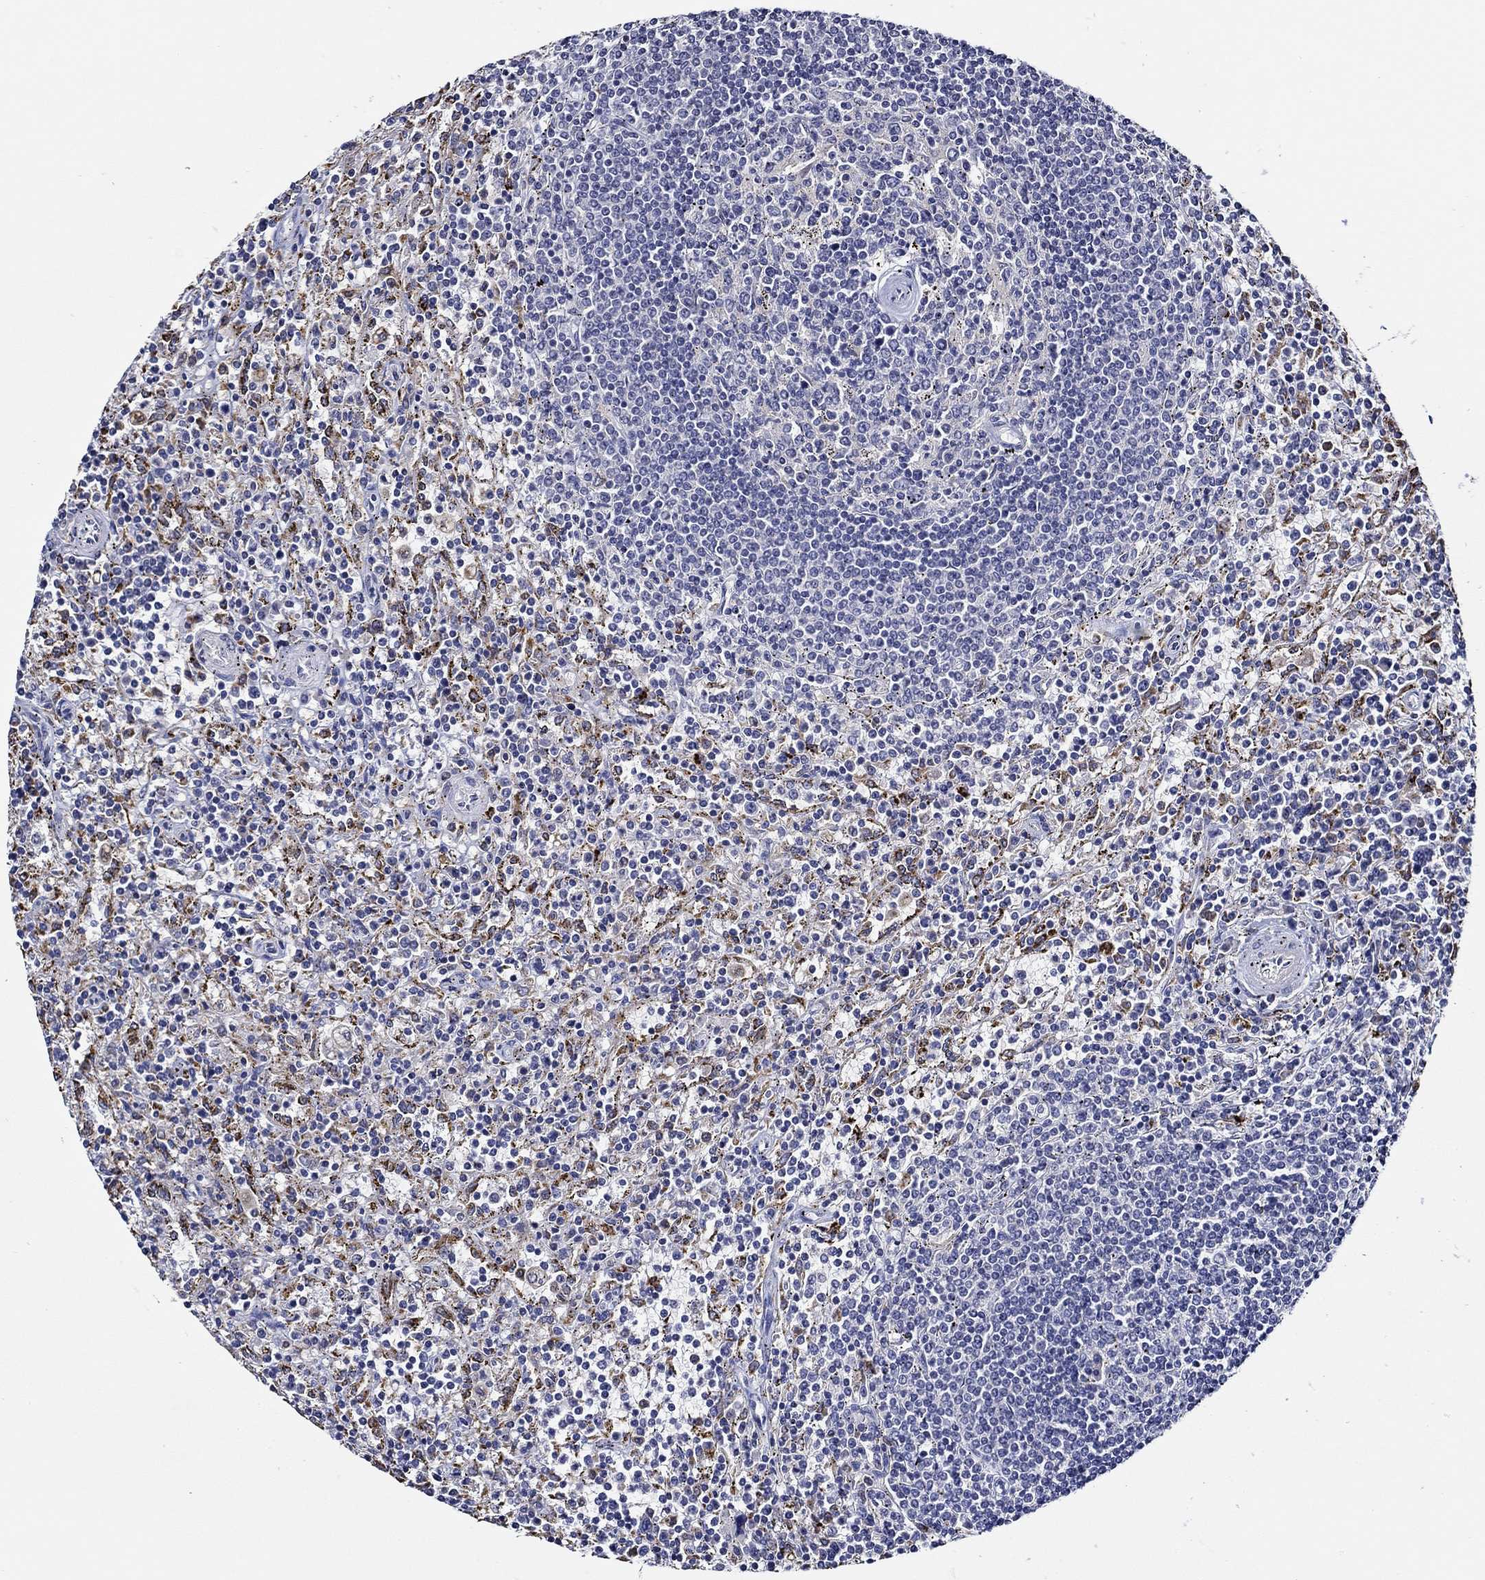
{"staining": {"intensity": "negative", "quantity": "none", "location": "none"}, "tissue": "lymphoma", "cell_type": "Tumor cells", "image_type": "cancer", "snomed": [{"axis": "morphology", "description": "Malignant lymphoma, non-Hodgkin's type, Low grade"}, {"axis": "topography", "description": "Spleen"}], "caption": "Malignant lymphoma, non-Hodgkin's type (low-grade) was stained to show a protein in brown. There is no significant expression in tumor cells.", "gene": "GATA2", "patient": {"sex": "male", "age": 62}}